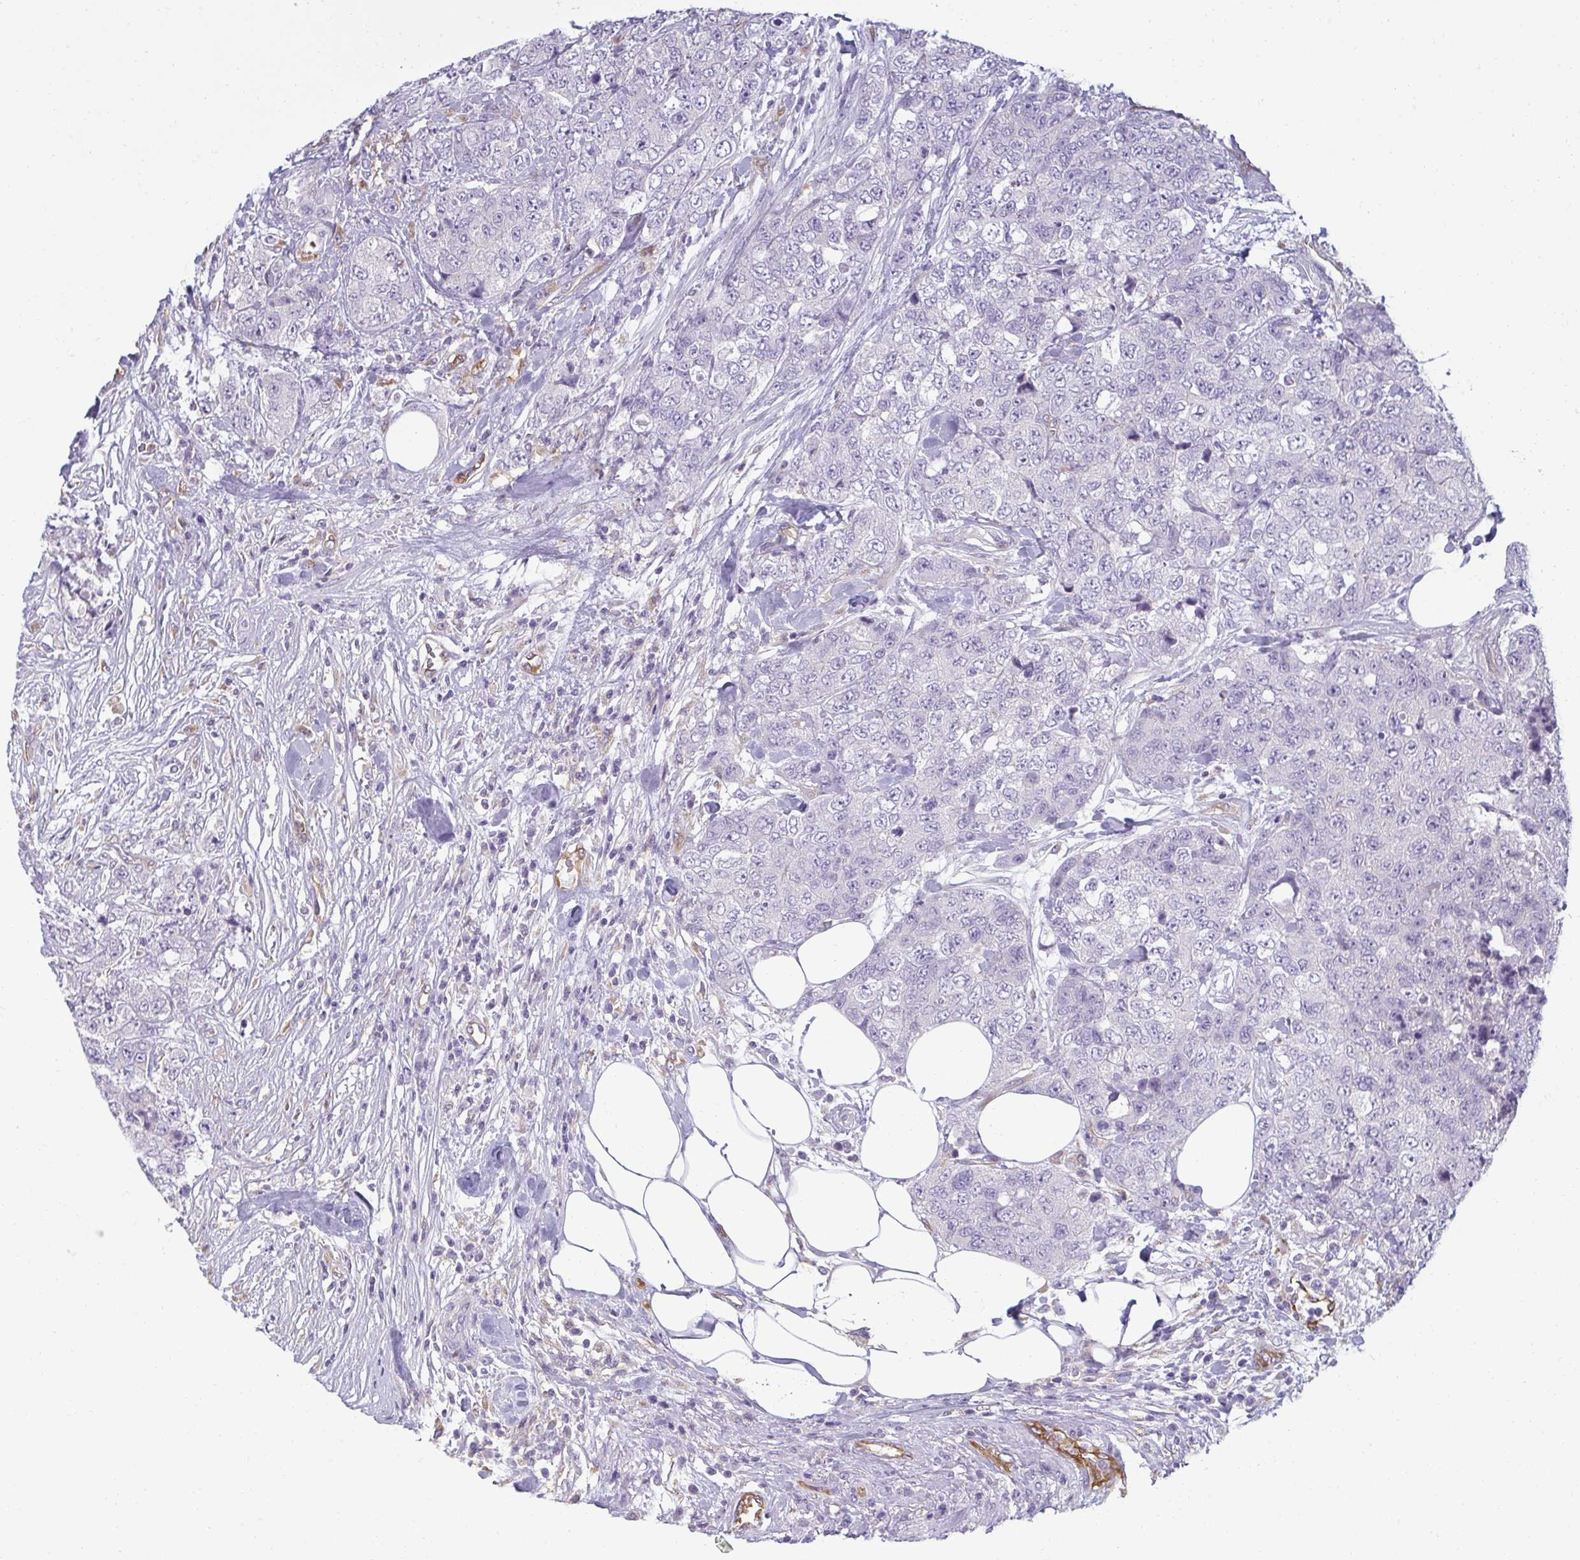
{"staining": {"intensity": "negative", "quantity": "none", "location": "none"}, "tissue": "urothelial cancer", "cell_type": "Tumor cells", "image_type": "cancer", "snomed": [{"axis": "morphology", "description": "Urothelial carcinoma, High grade"}, {"axis": "topography", "description": "Urinary bladder"}], "caption": "The immunohistochemistry micrograph has no significant expression in tumor cells of urothelial carcinoma (high-grade) tissue.", "gene": "PDE2A", "patient": {"sex": "female", "age": 78}}